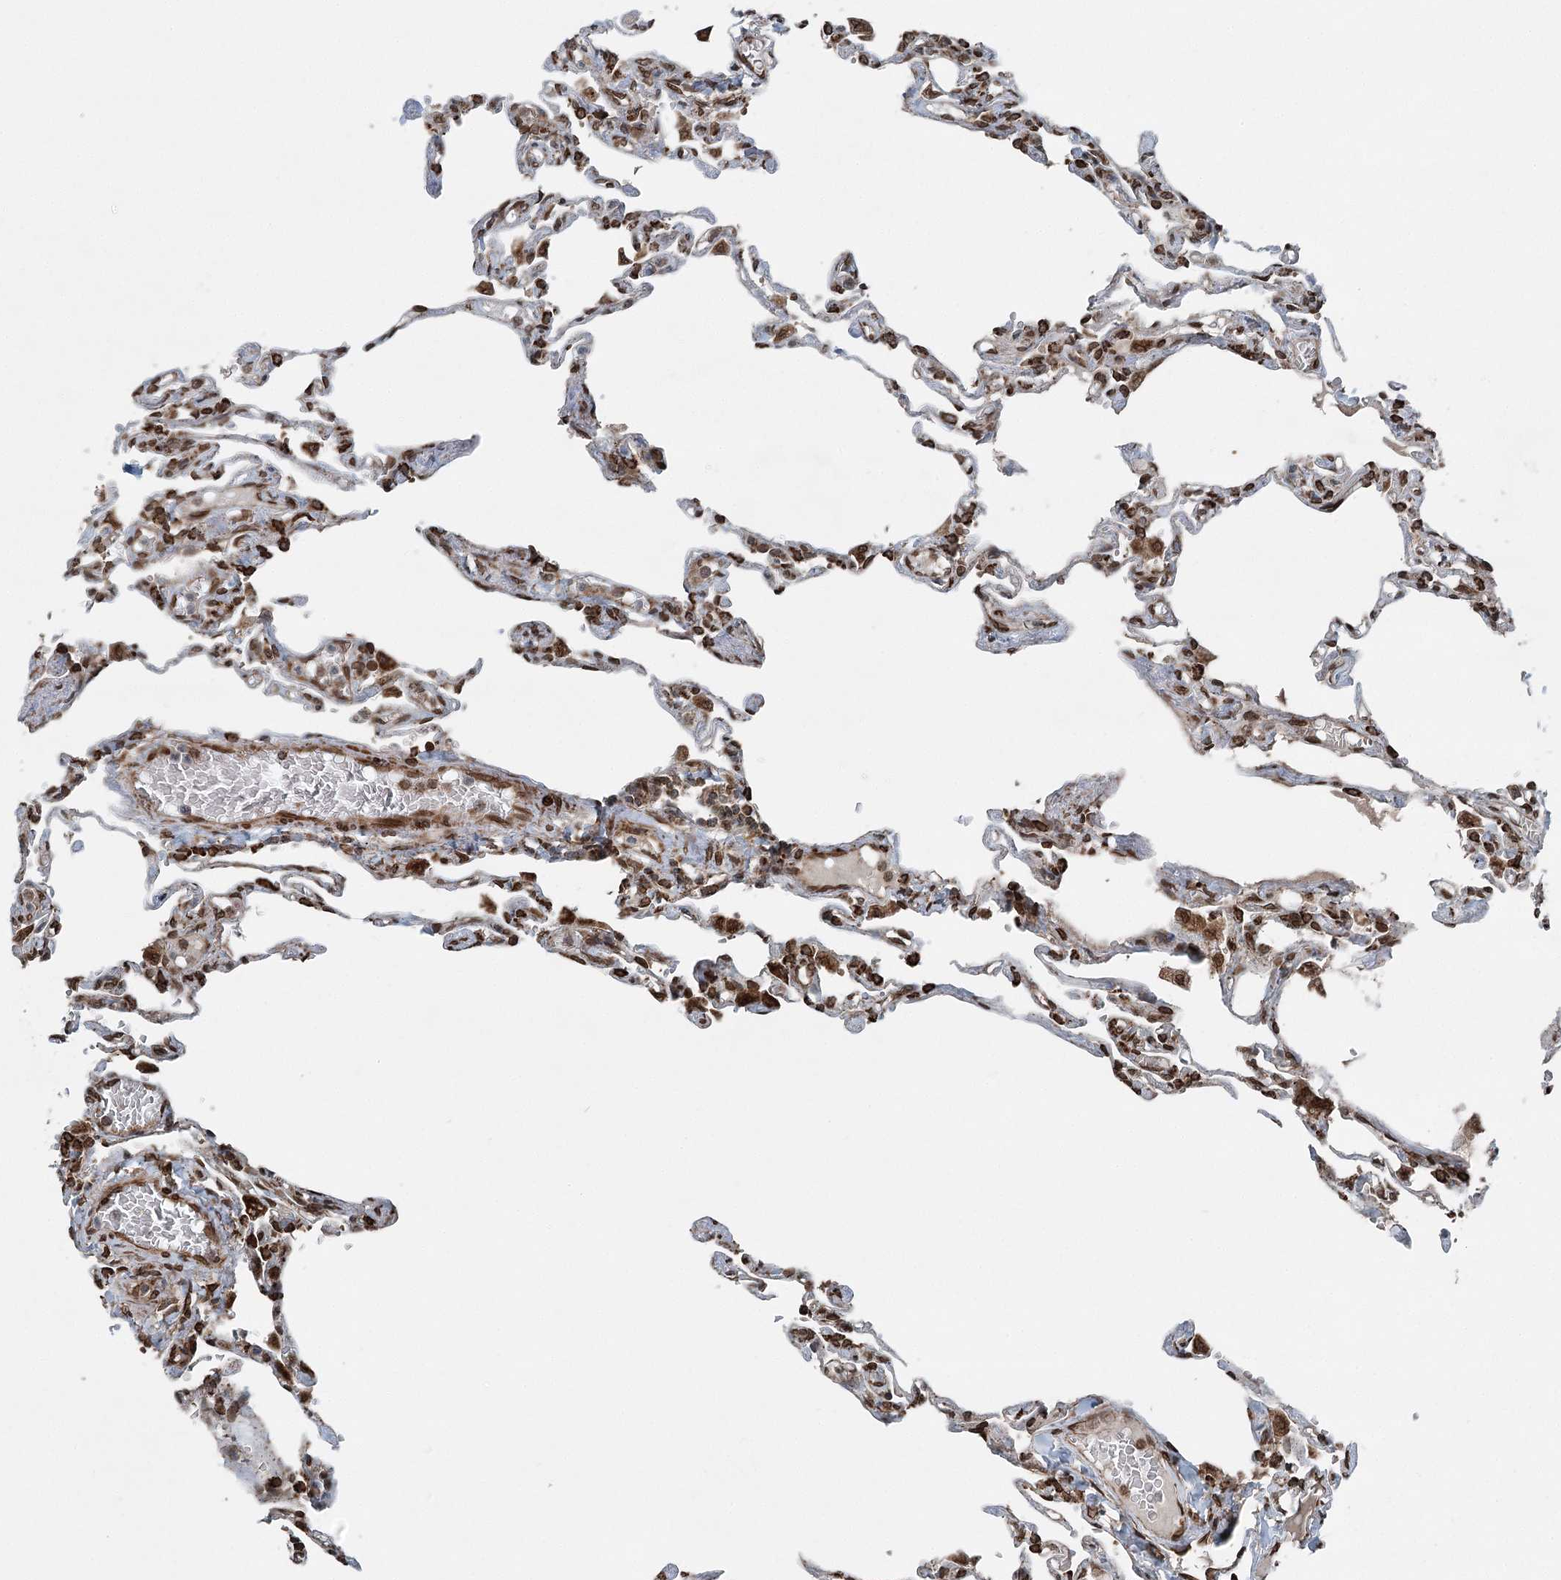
{"staining": {"intensity": "strong", "quantity": ">75%", "location": "cytoplasmic/membranous"}, "tissue": "lung", "cell_type": "Alveolar cells", "image_type": "normal", "snomed": [{"axis": "morphology", "description": "Normal tissue, NOS"}, {"axis": "topography", "description": "Lung"}], "caption": "Immunohistochemistry (DAB (3,3'-diaminobenzidine)) staining of normal lung demonstrates strong cytoplasmic/membranous protein expression in approximately >75% of alveolar cells.", "gene": "BCKDHA", "patient": {"sex": "male", "age": 21}}